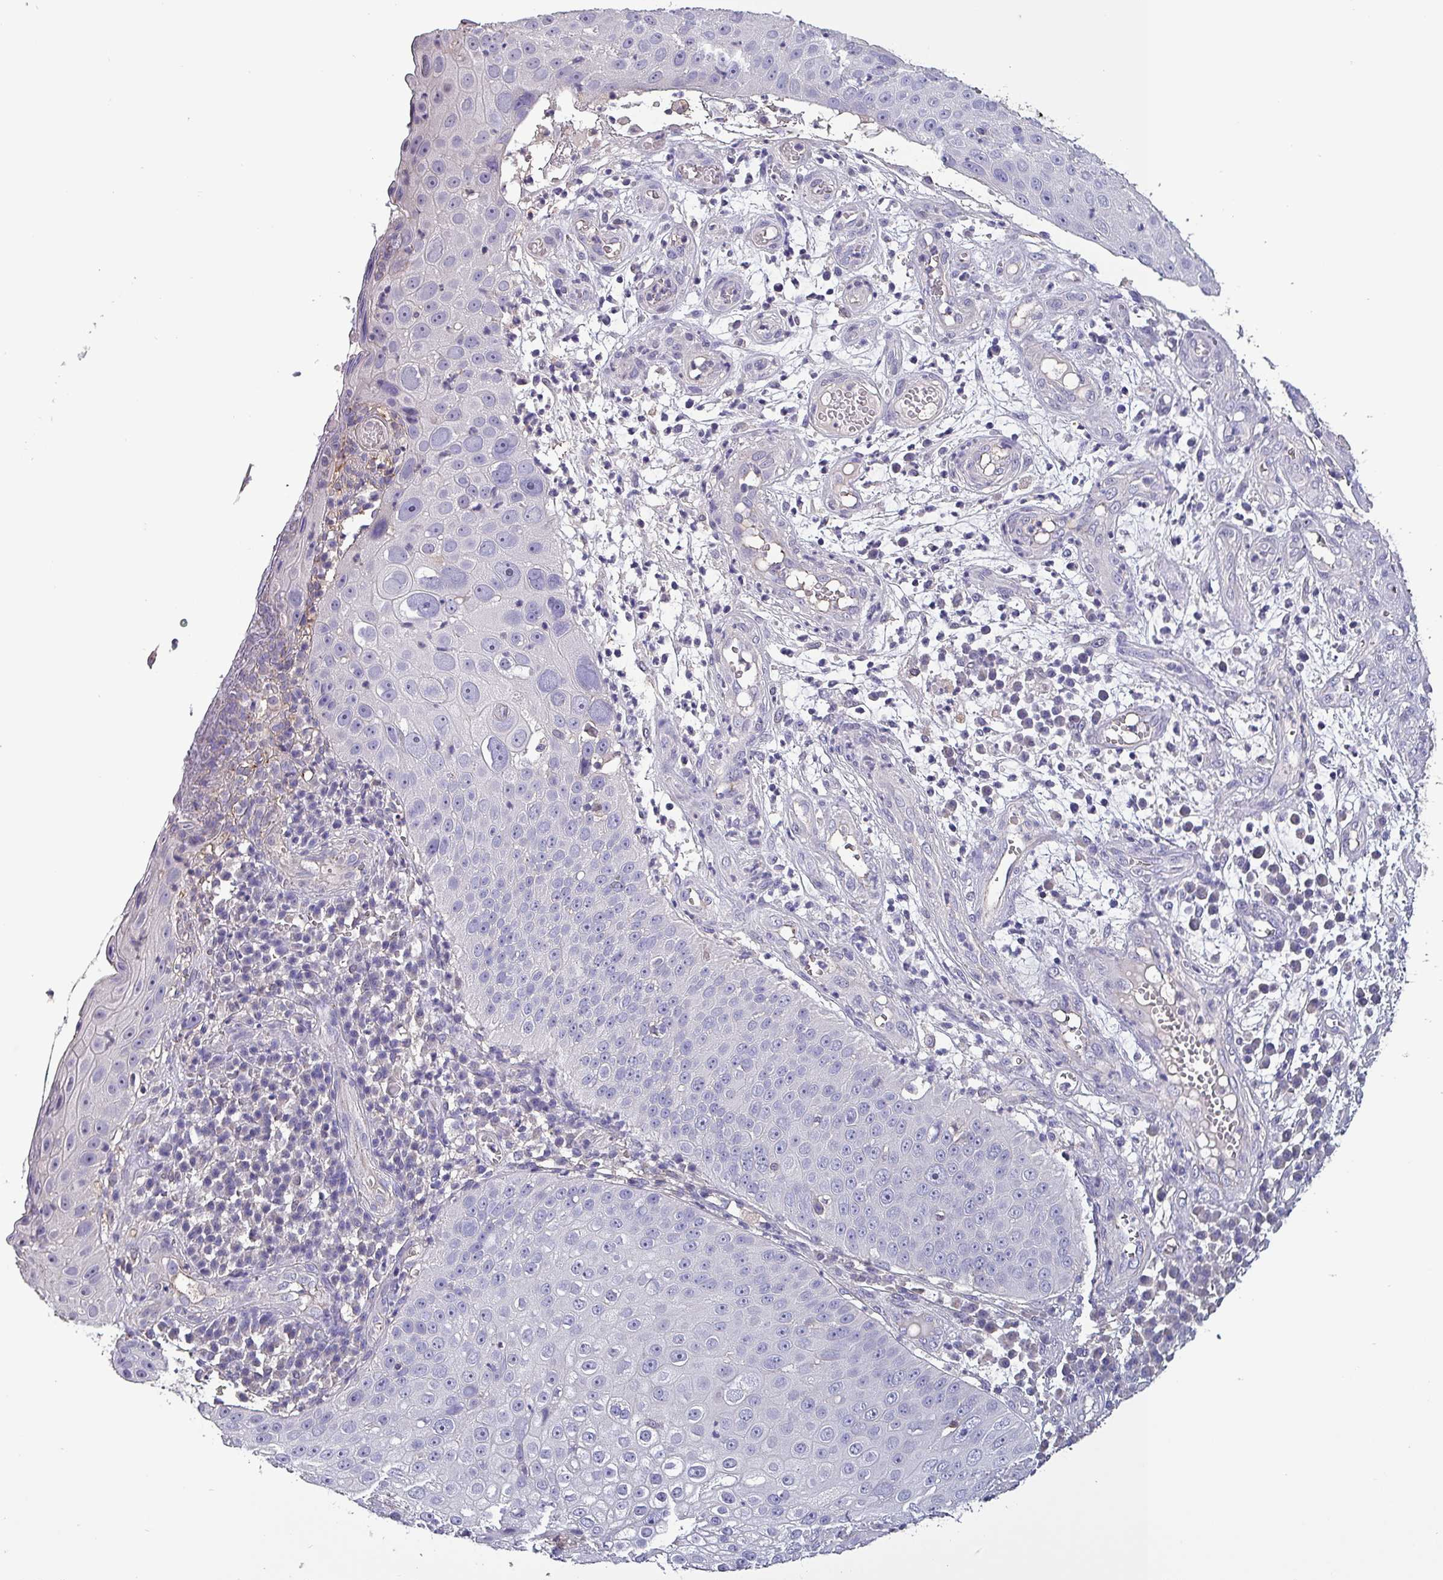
{"staining": {"intensity": "negative", "quantity": "none", "location": "none"}, "tissue": "skin cancer", "cell_type": "Tumor cells", "image_type": "cancer", "snomed": [{"axis": "morphology", "description": "Squamous cell carcinoma, NOS"}, {"axis": "topography", "description": "Skin"}], "caption": "High power microscopy photomicrograph of an immunohistochemistry histopathology image of skin cancer (squamous cell carcinoma), revealing no significant staining in tumor cells.", "gene": "HTRA4", "patient": {"sex": "male", "age": 71}}